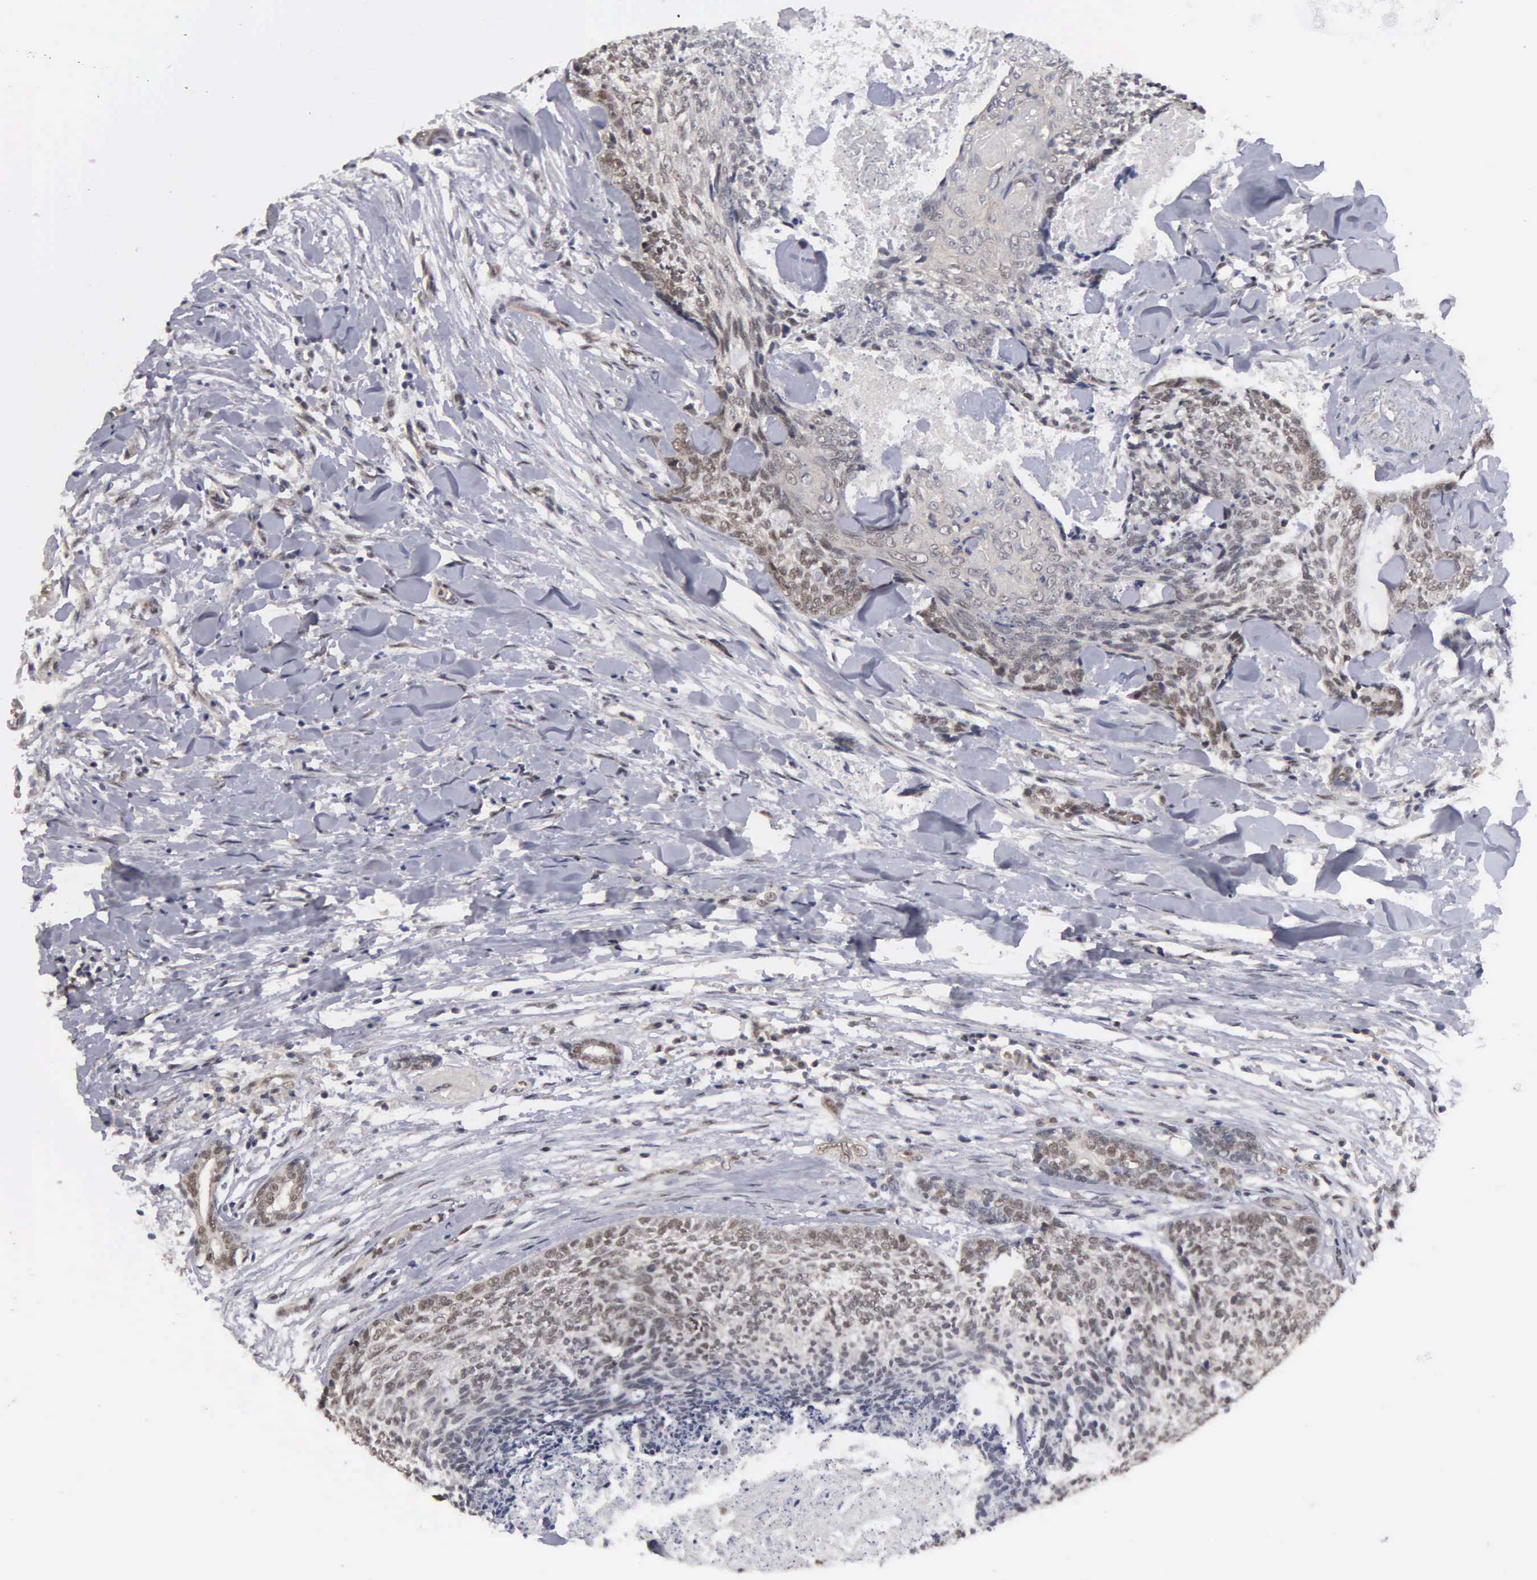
{"staining": {"intensity": "moderate", "quantity": "25%-75%", "location": "nuclear"}, "tissue": "head and neck cancer", "cell_type": "Tumor cells", "image_type": "cancer", "snomed": [{"axis": "morphology", "description": "Squamous cell carcinoma, NOS"}, {"axis": "topography", "description": "Salivary gland"}, {"axis": "topography", "description": "Head-Neck"}], "caption": "The immunohistochemical stain labels moderate nuclear expression in tumor cells of squamous cell carcinoma (head and neck) tissue.", "gene": "ZBTB33", "patient": {"sex": "male", "age": 70}}